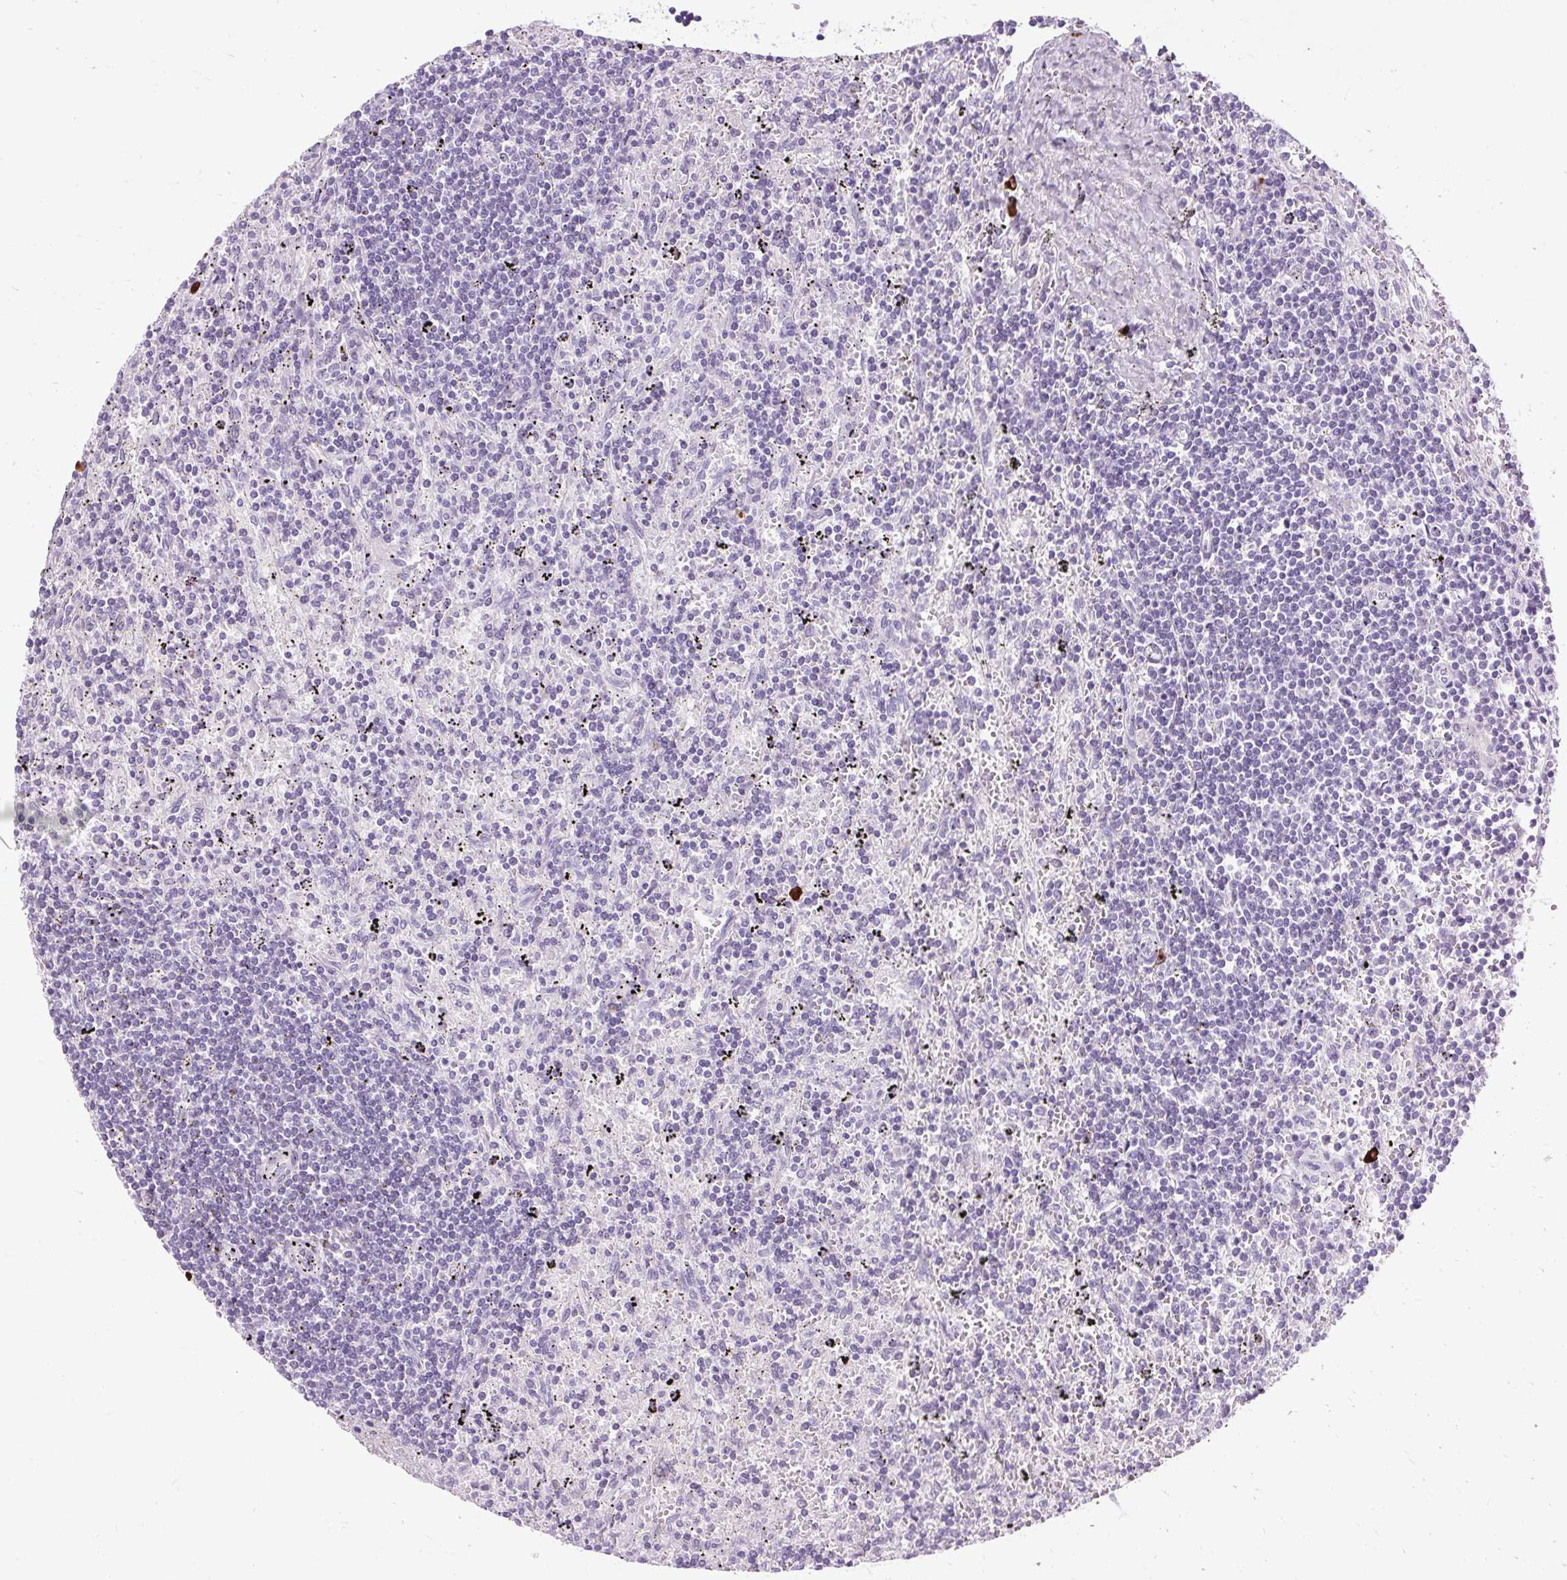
{"staining": {"intensity": "negative", "quantity": "none", "location": "none"}, "tissue": "lymphoma", "cell_type": "Tumor cells", "image_type": "cancer", "snomed": [{"axis": "morphology", "description": "Malignant lymphoma, non-Hodgkin's type, Low grade"}, {"axis": "topography", "description": "Spleen"}], "caption": "This is an immunohistochemistry (IHC) image of low-grade malignant lymphoma, non-Hodgkin's type. There is no expression in tumor cells.", "gene": "ARRDC2", "patient": {"sex": "male", "age": 76}}